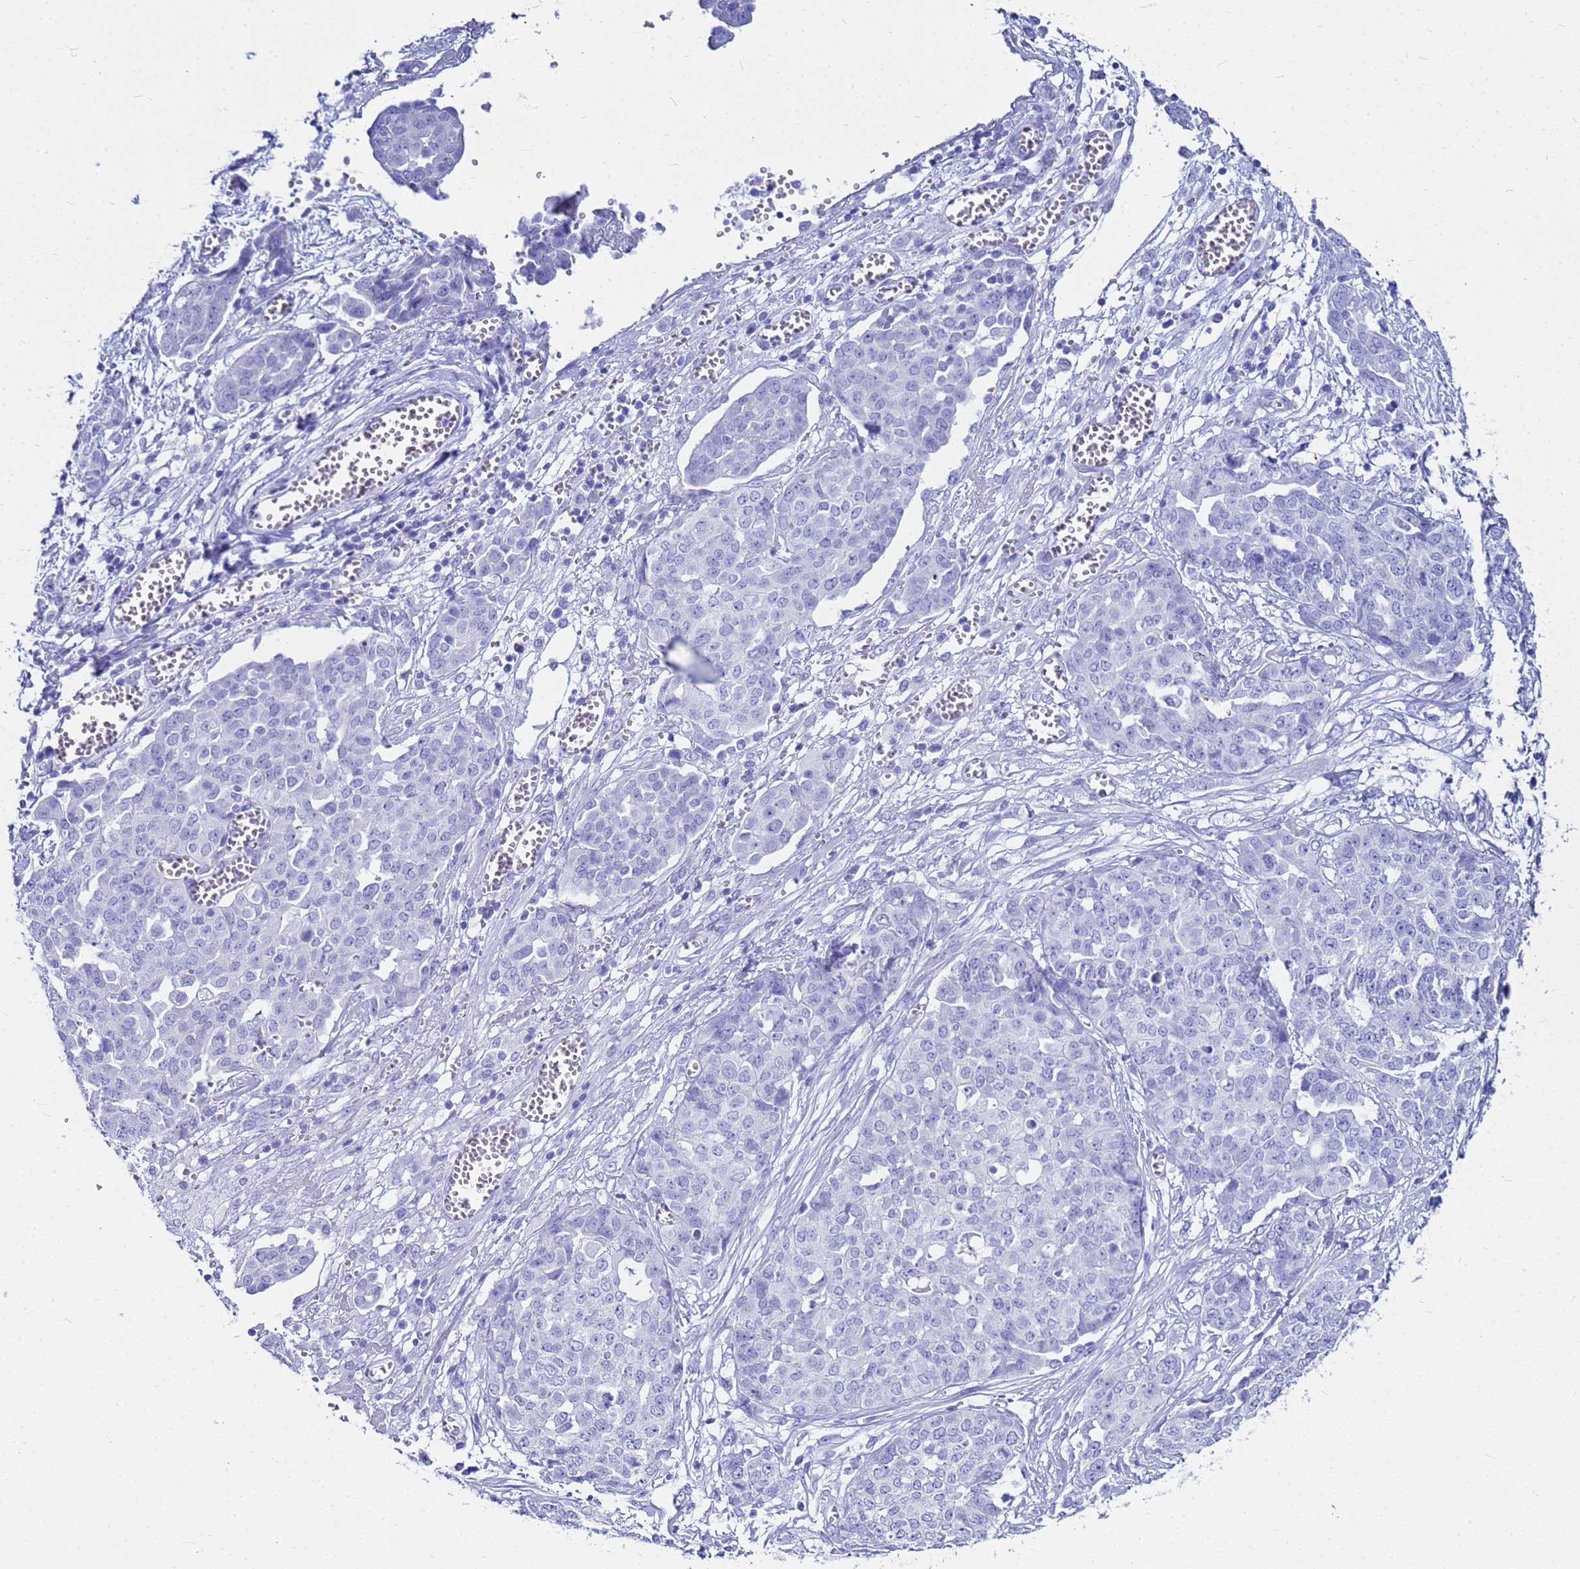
{"staining": {"intensity": "negative", "quantity": "none", "location": "none"}, "tissue": "ovarian cancer", "cell_type": "Tumor cells", "image_type": "cancer", "snomed": [{"axis": "morphology", "description": "Cystadenocarcinoma, serous, NOS"}, {"axis": "topography", "description": "Soft tissue"}, {"axis": "topography", "description": "Ovary"}], "caption": "Tumor cells show no significant staining in ovarian cancer.", "gene": "CKB", "patient": {"sex": "female", "age": 57}}